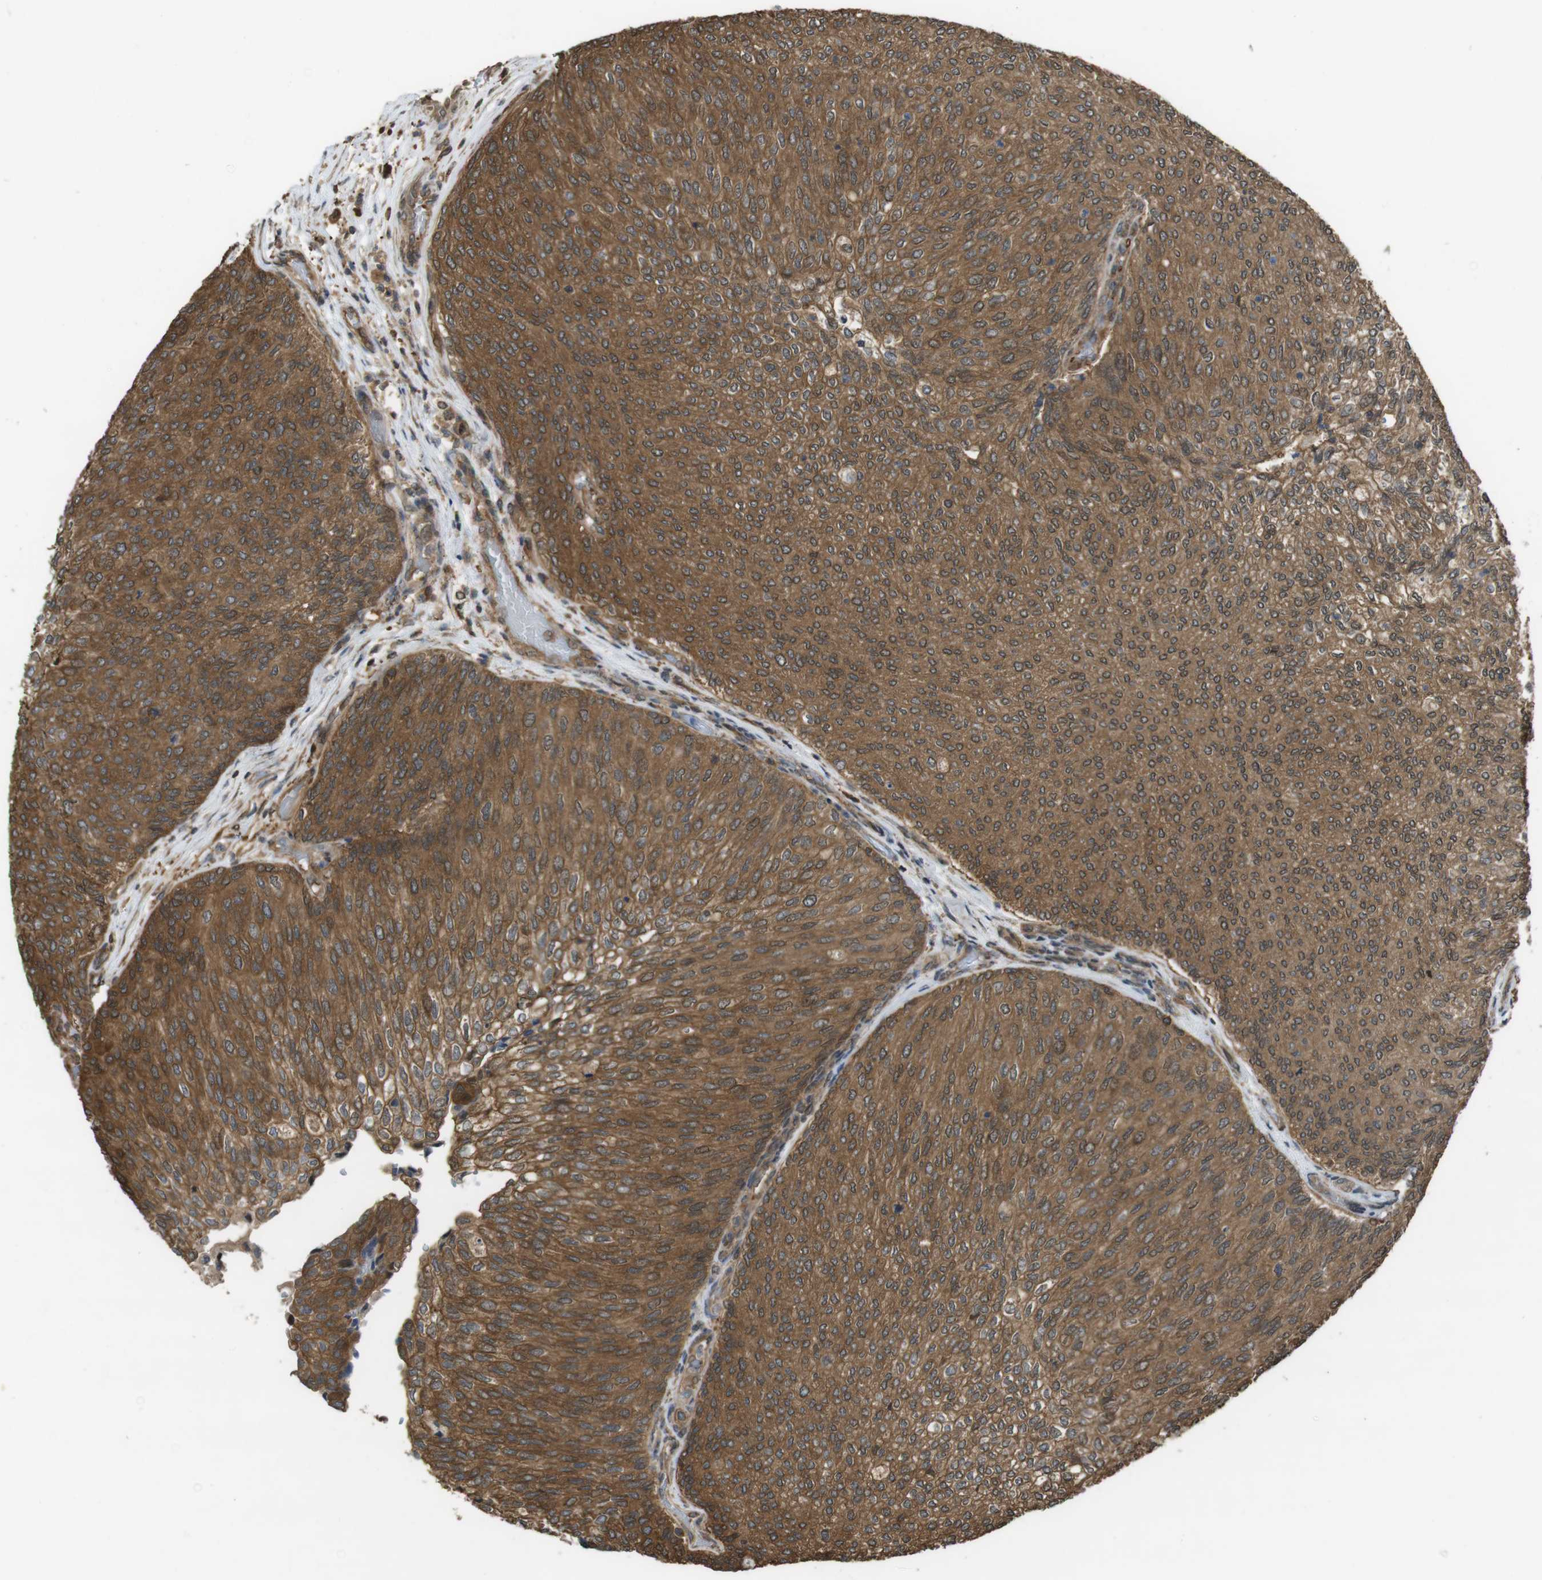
{"staining": {"intensity": "moderate", "quantity": ">75%", "location": "cytoplasmic/membranous"}, "tissue": "urothelial cancer", "cell_type": "Tumor cells", "image_type": "cancer", "snomed": [{"axis": "morphology", "description": "Urothelial carcinoma, Low grade"}, {"axis": "topography", "description": "Urinary bladder"}], "caption": "The histopathology image reveals immunohistochemical staining of urothelial cancer. There is moderate cytoplasmic/membranous staining is appreciated in approximately >75% of tumor cells.", "gene": "ARHGDIA", "patient": {"sex": "female", "age": 79}}